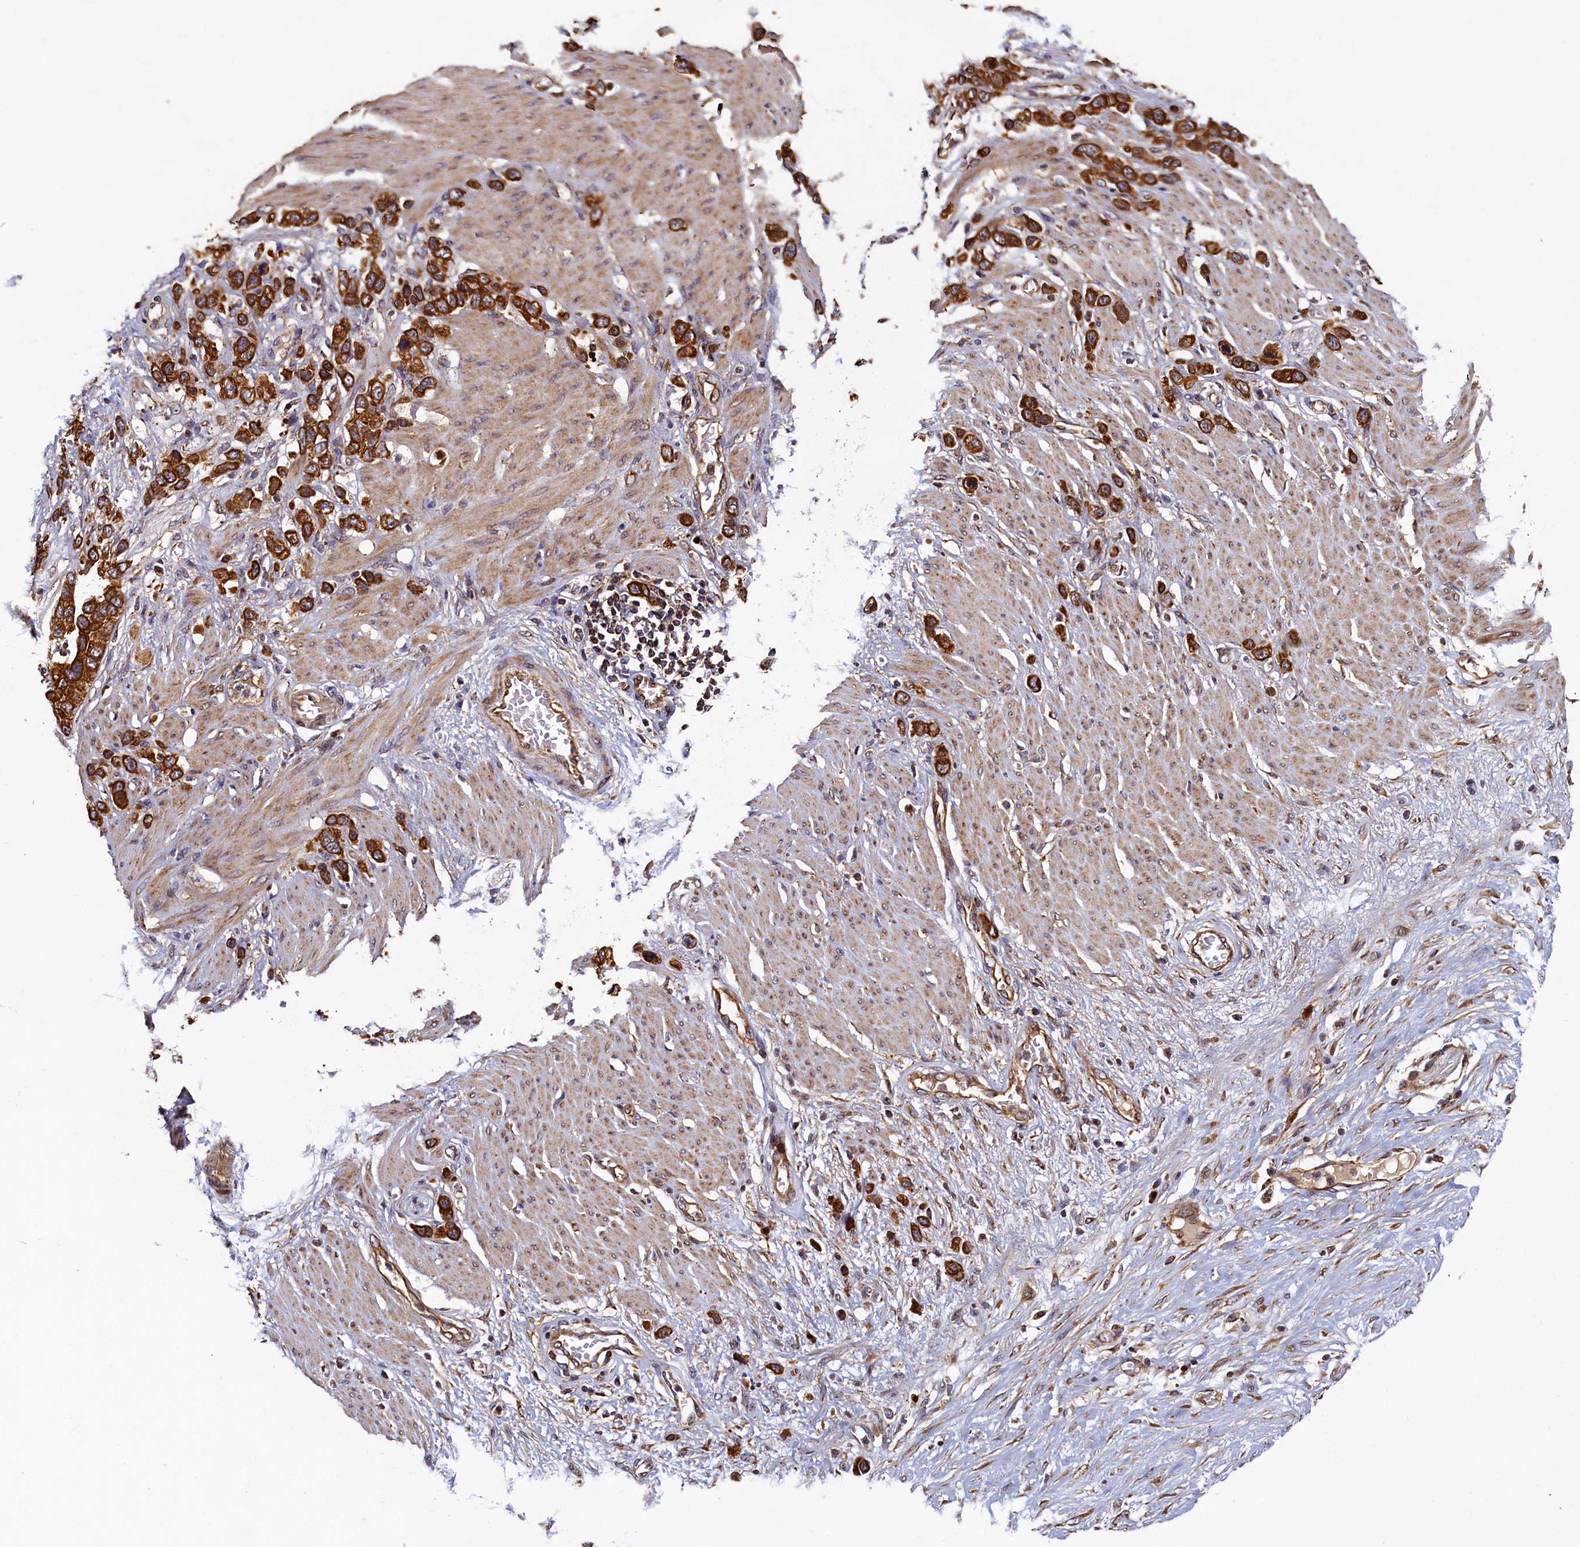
{"staining": {"intensity": "strong", "quantity": ">75%", "location": "cytoplasmic/membranous"}, "tissue": "stomach cancer", "cell_type": "Tumor cells", "image_type": "cancer", "snomed": [{"axis": "morphology", "description": "Adenocarcinoma, NOS"}, {"axis": "morphology", "description": "Adenocarcinoma, High grade"}, {"axis": "topography", "description": "Stomach, upper"}, {"axis": "topography", "description": "Stomach, lower"}], "caption": "Human adenocarcinoma (high-grade) (stomach) stained for a protein (brown) demonstrates strong cytoplasmic/membranous positive staining in approximately >75% of tumor cells.", "gene": "NCKAP5L", "patient": {"sex": "female", "age": 65}}